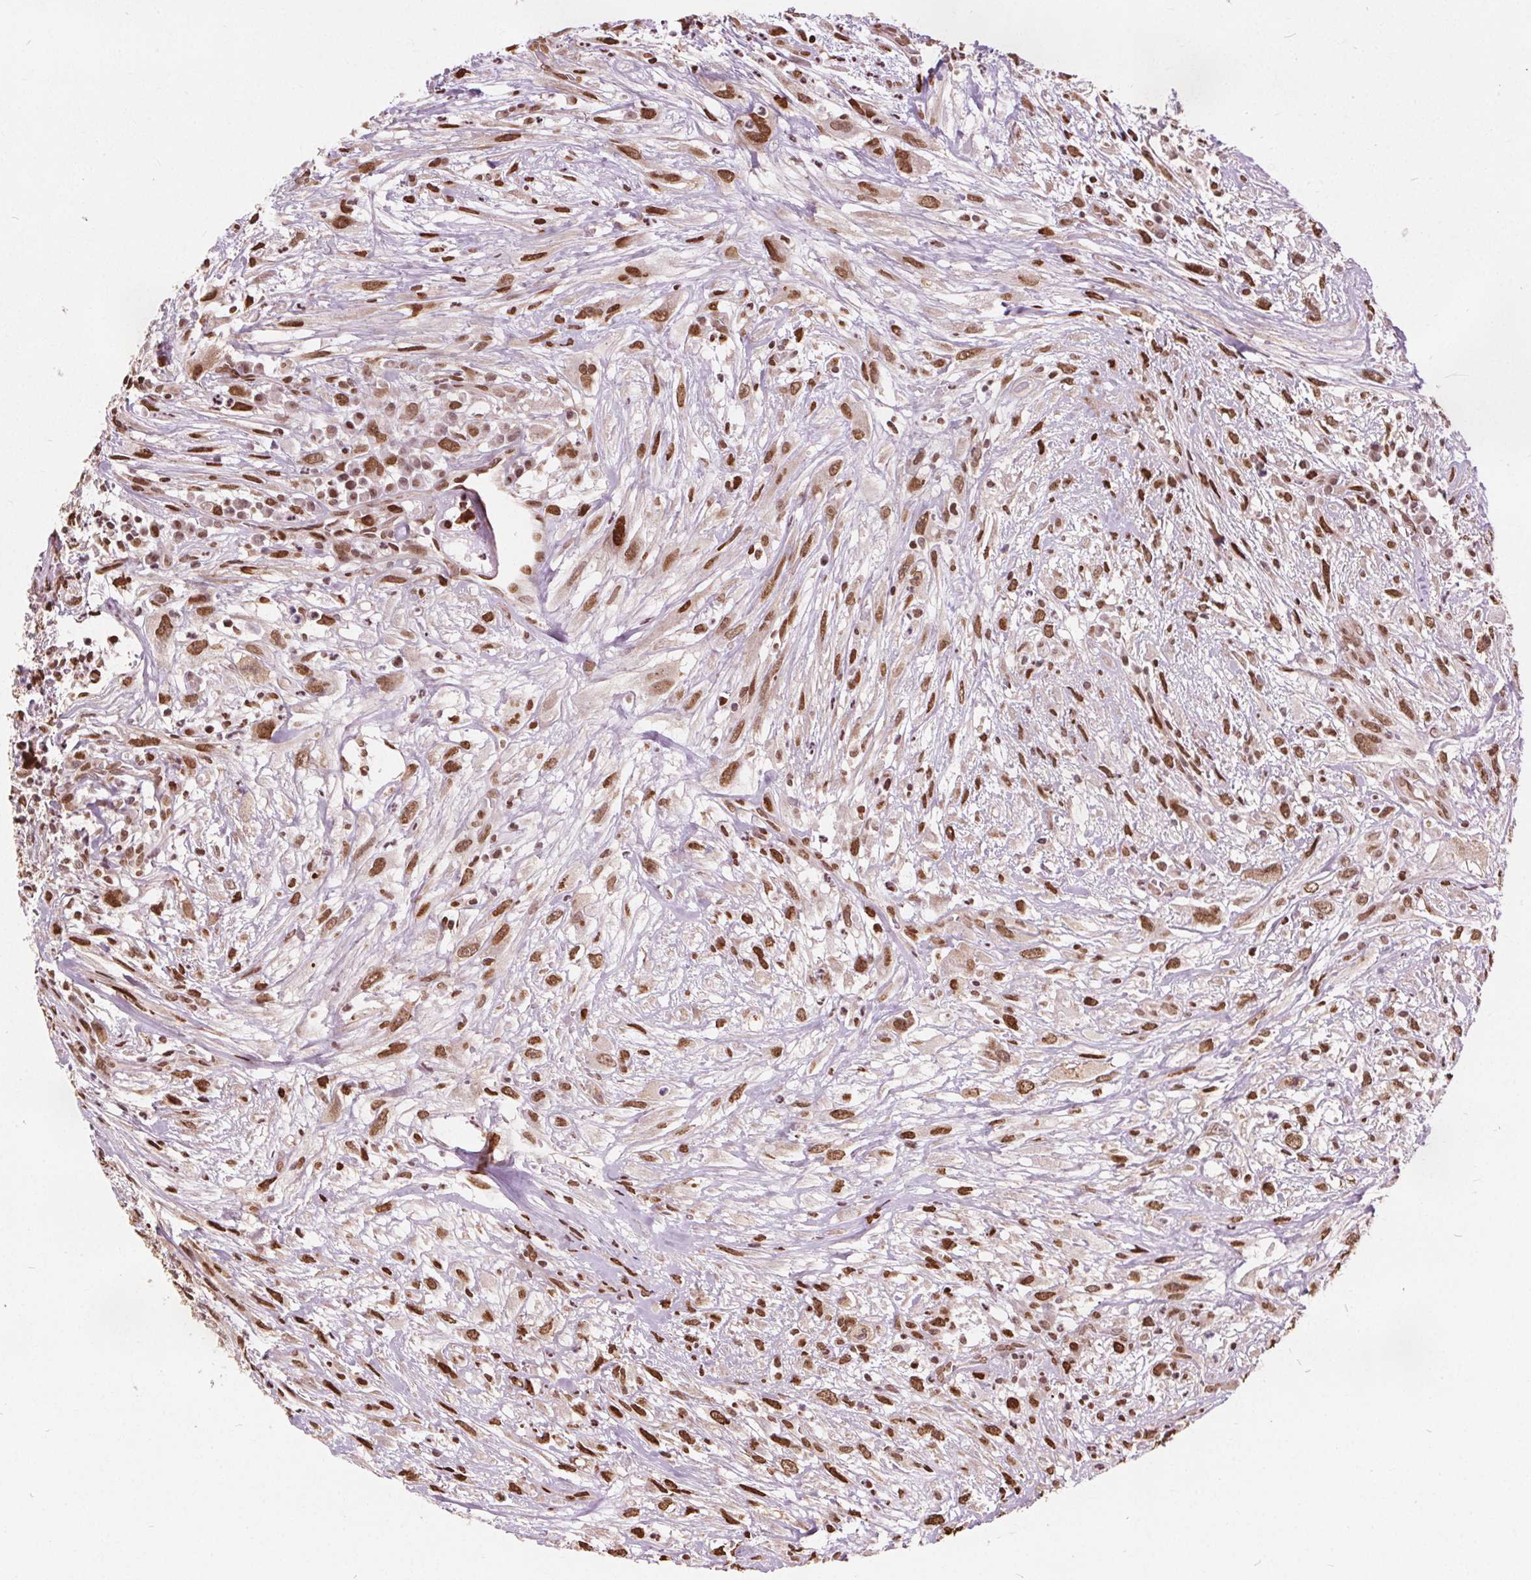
{"staining": {"intensity": "strong", "quantity": ">75%", "location": "nuclear"}, "tissue": "head and neck cancer", "cell_type": "Tumor cells", "image_type": "cancer", "snomed": [{"axis": "morphology", "description": "Squamous cell carcinoma, NOS"}, {"axis": "topography", "description": "Head-Neck"}], "caption": "A high-resolution micrograph shows IHC staining of head and neck squamous cell carcinoma, which shows strong nuclear positivity in about >75% of tumor cells.", "gene": "ISLR2", "patient": {"sex": "male", "age": 65}}